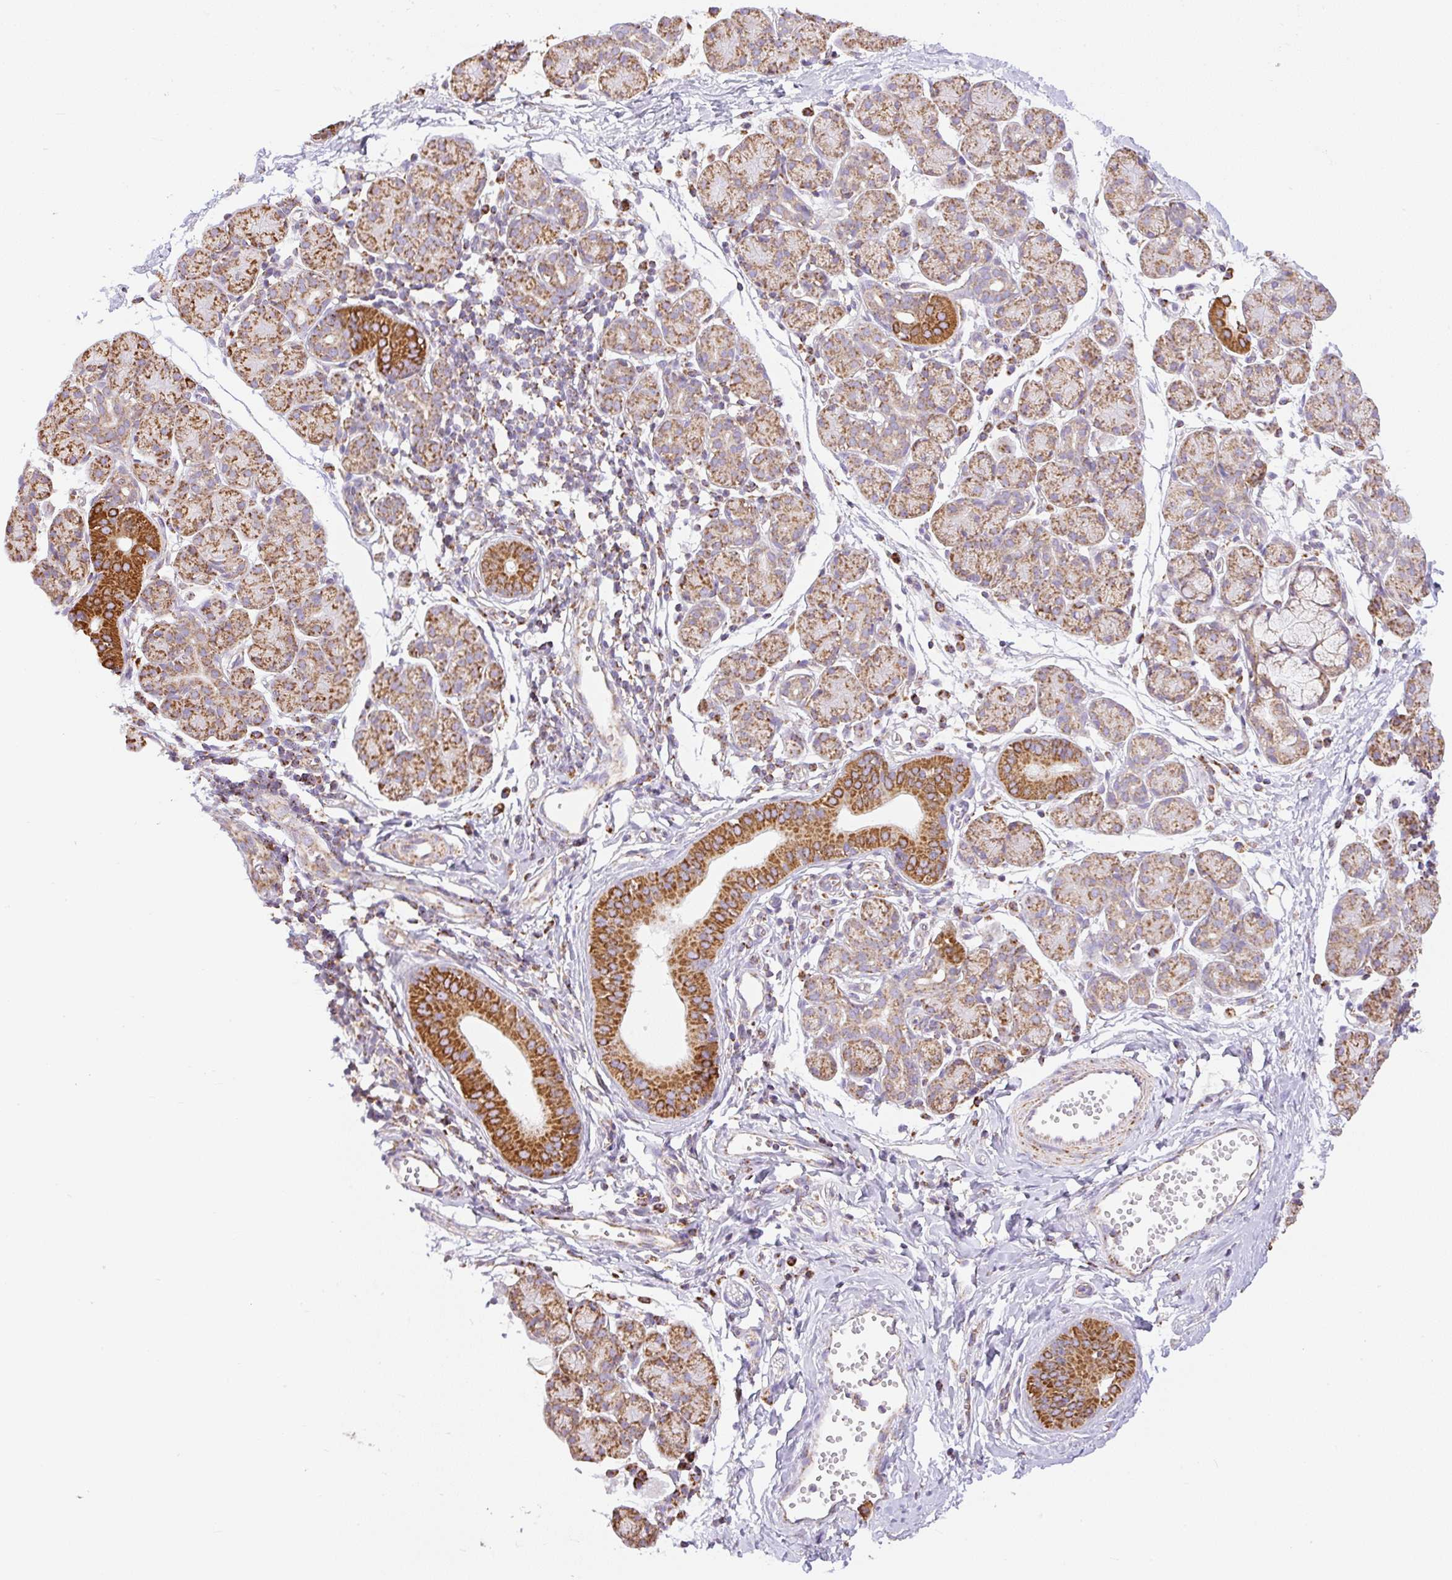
{"staining": {"intensity": "strong", "quantity": "25%-75%", "location": "cytoplasmic/membranous"}, "tissue": "salivary gland", "cell_type": "Glandular cells", "image_type": "normal", "snomed": [{"axis": "morphology", "description": "Normal tissue, NOS"}, {"axis": "morphology", "description": "Inflammation, NOS"}, {"axis": "topography", "description": "Lymph node"}, {"axis": "topography", "description": "Salivary gland"}], "caption": "Salivary gland stained with IHC exhibits strong cytoplasmic/membranous staining in approximately 25%-75% of glandular cells. The staining was performed using DAB, with brown indicating positive protein expression. Nuclei are stained blue with hematoxylin.", "gene": "DAAM2", "patient": {"sex": "male", "age": 3}}